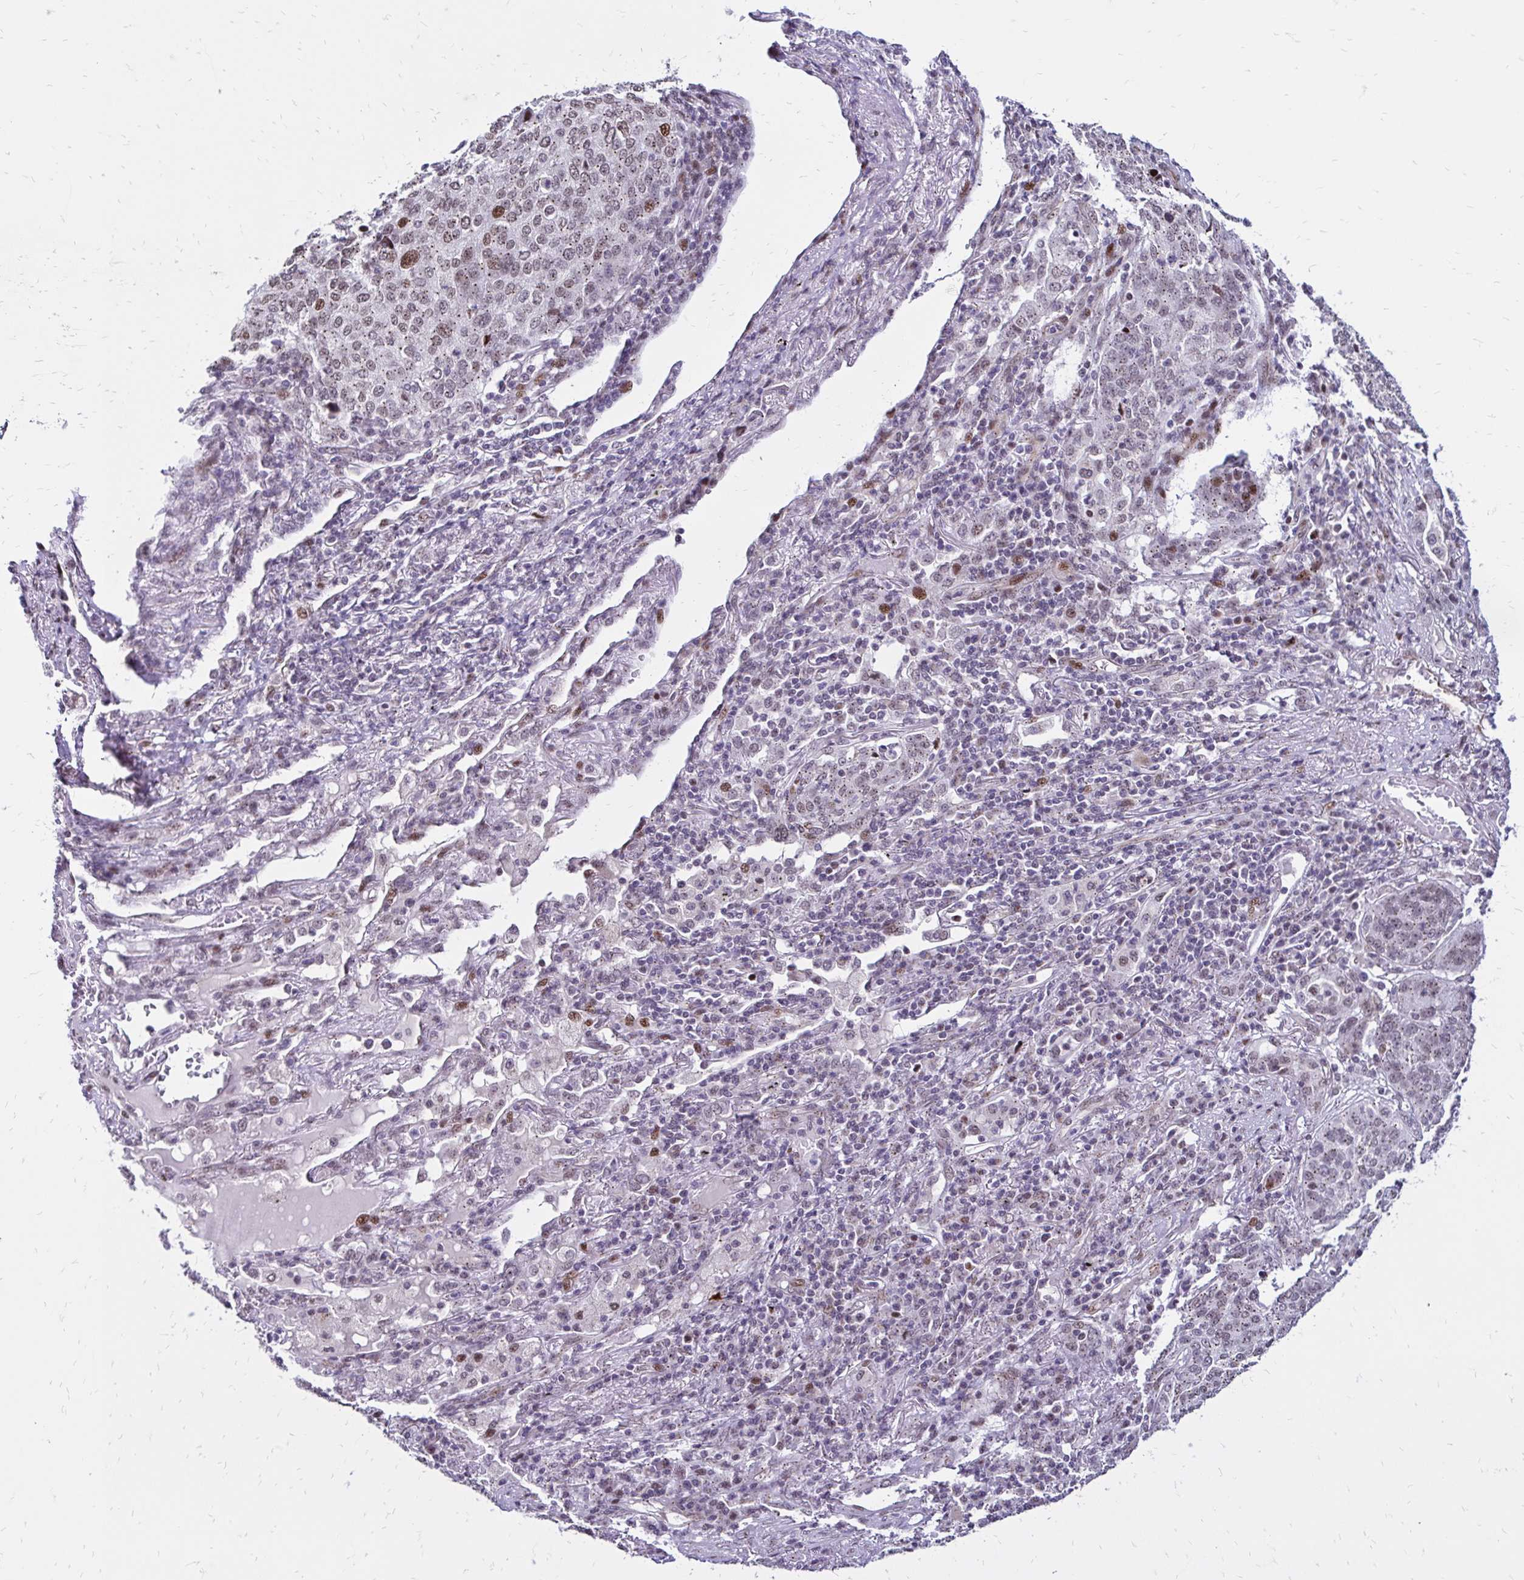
{"staining": {"intensity": "weak", "quantity": ">75%", "location": "cytoplasmic/membranous,nuclear"}, "tissue": "lung cancer", "cell_type": "Tumor cells", "image_type": "cancer", "snomed": [{"axis": "morphology", "description": "Squamous cell carcinoma, NOS"}, {"axis": "topography", "description": "Lung"}], "caption": "High-magnification brightfield microscopy of squamous cell carcinoma (lung) stained with DAB (brown) and counterstained with hematoxylin (blue). tumor cells exhibit weak cytoplasmic/membranous and nuclear expression is present in about>75% of cells. Nuclei are stained in blue.", "gene": "TOB1", "patient": {"sex": "male", "age": 63}}